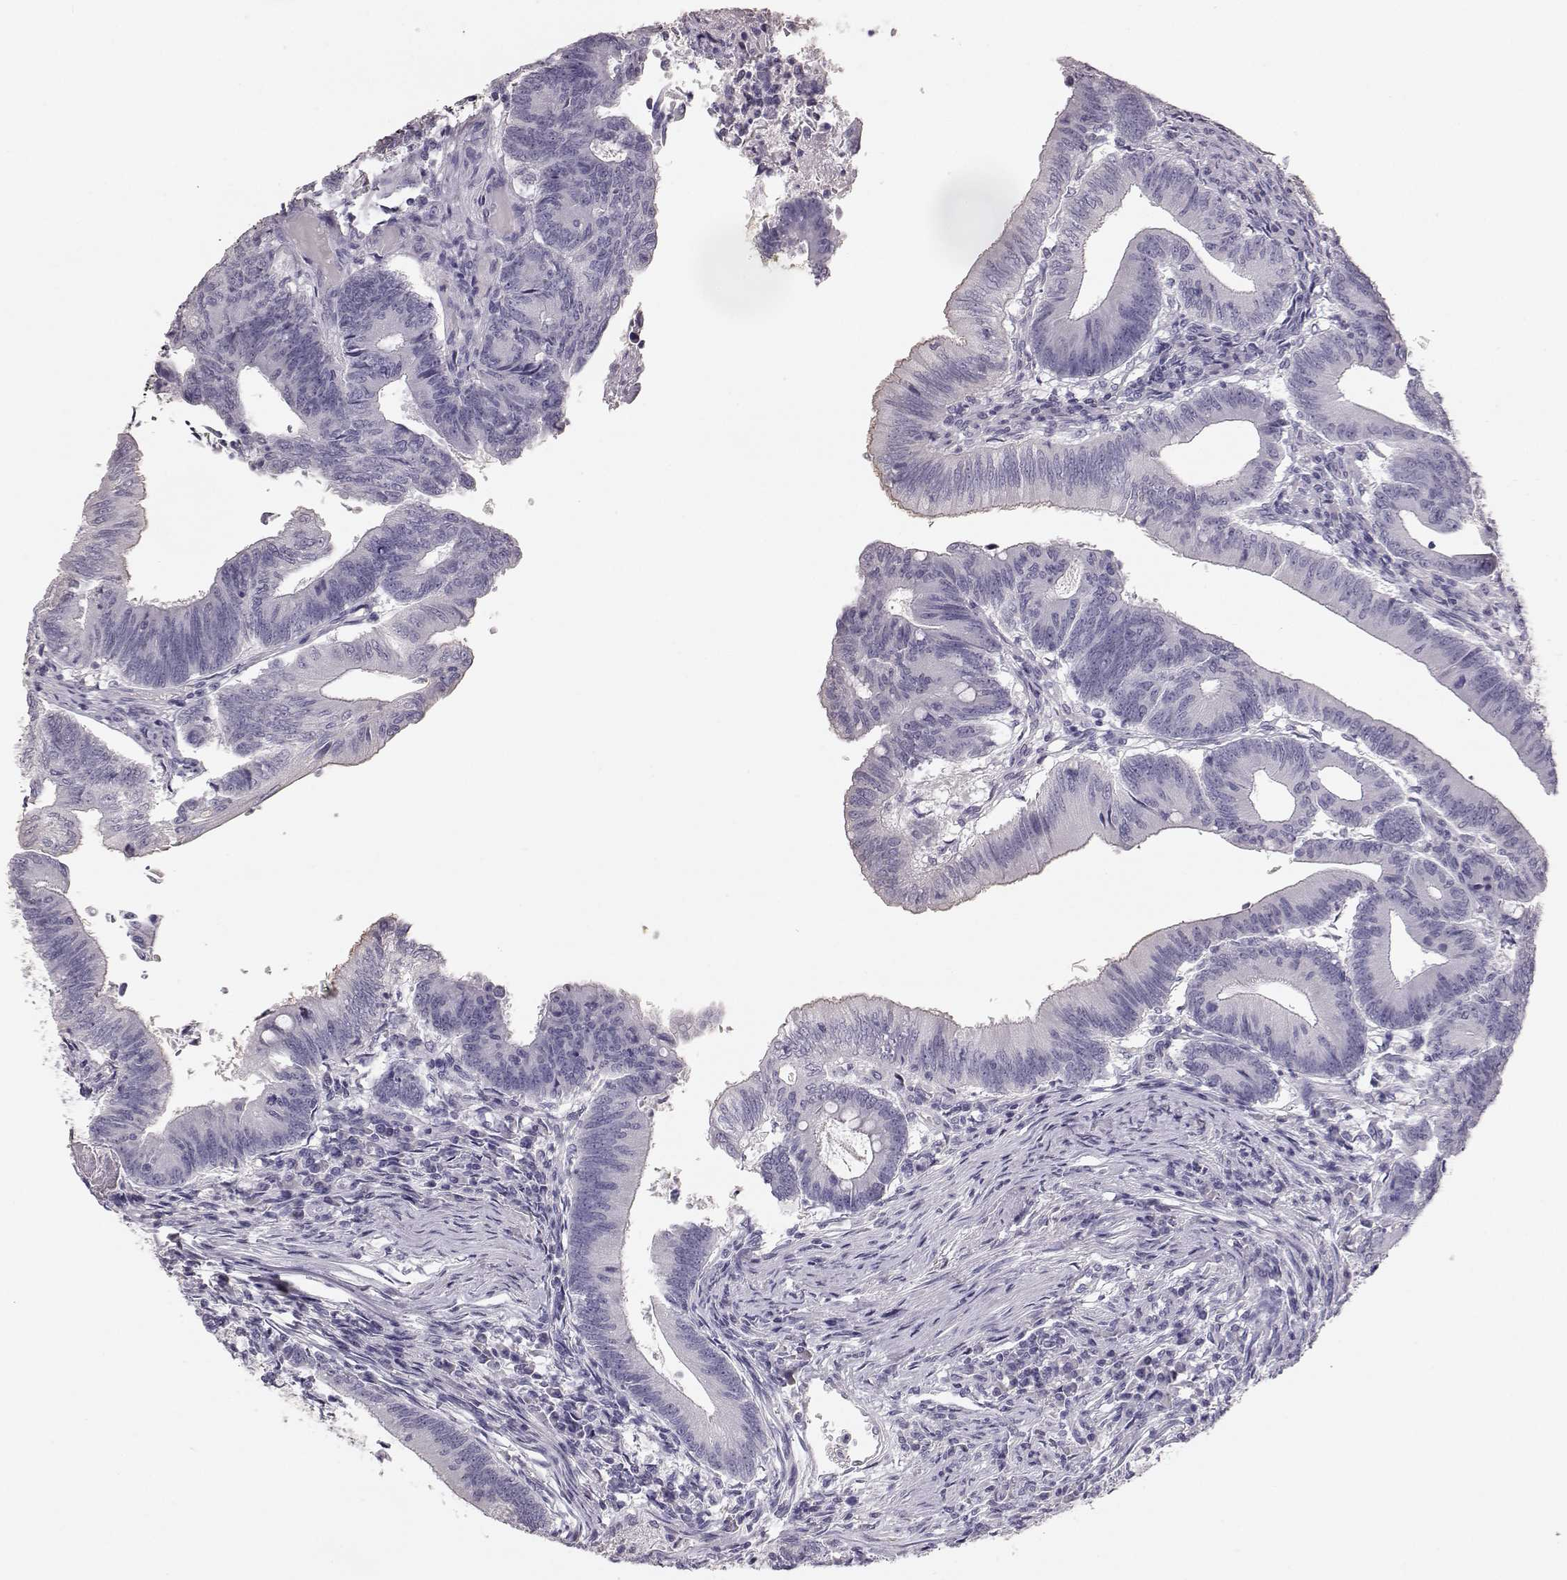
{"staining": {"intensity": "negative", "quantity": "none", "location": "none"}, "tissue": "colorectal cancer", "cell_type": "Tumor cells", "image_type": "cancer", "snomed": [{"axis": "morphology", "description": "Adenocarcinoma, NOS"}, {"axis": "topography", "description": "Colon"}], "caption": "An image of colorectal cancer (adenocarcinoma) stained for a protein demonstrates no brown staining in tumor cells. (Stains: DAB immunohistochemistry (IHC) with hematoxylin counter stain, Microscopy: brightfield microscopy at high magnification).", "gene": "KRT33A", "patient": {"sex": "female", "age": 70}}